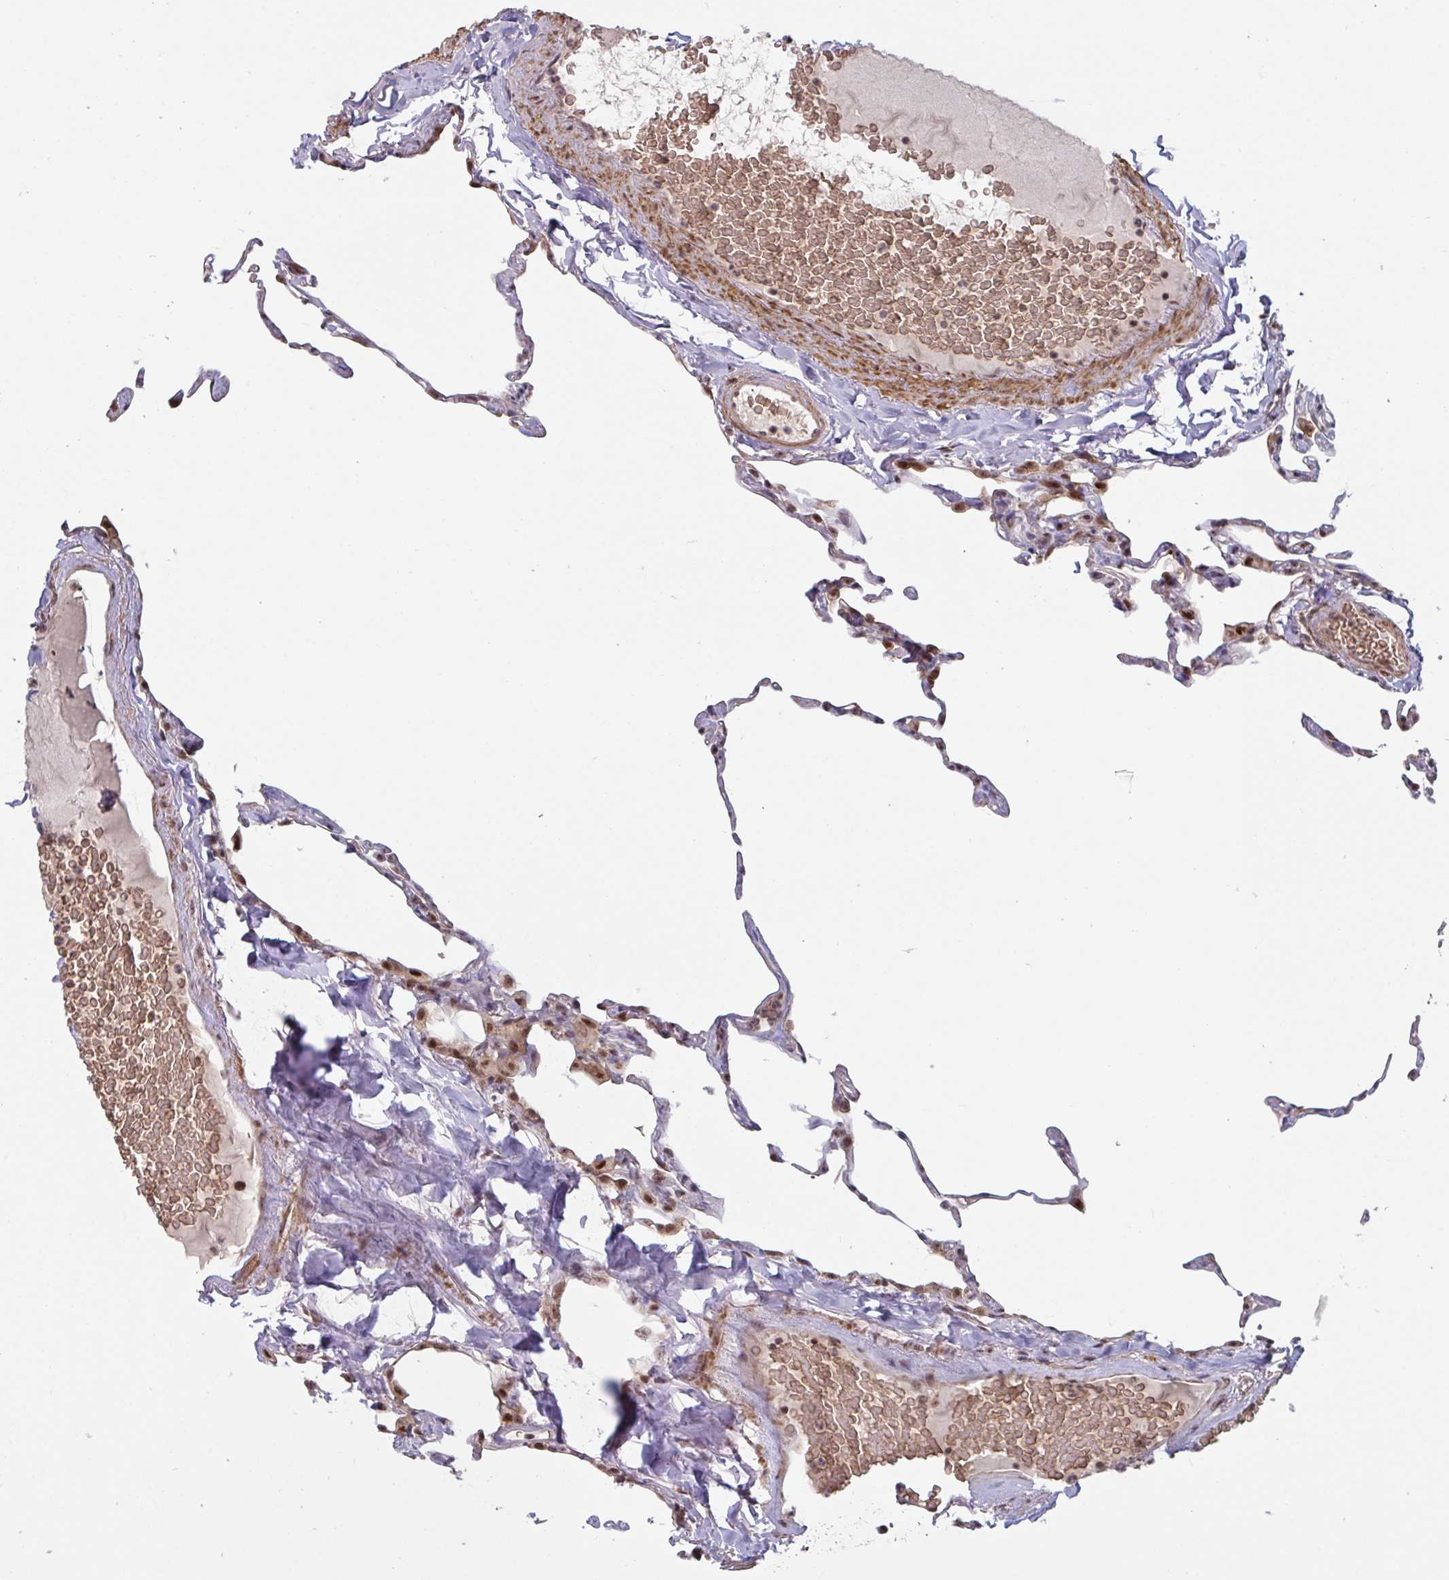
{"staining": {"intensity": "moderate", "quantity": "25%-75%", "location": "nuclear"}, "tissue": "lung", "cell_type": "Alveolar cells", "image_type": "normal", "snomed": [{"axis": "morphology", "description": "Normal tissue, NOS"}, {"axis": "topography", "description": "Lung"}], "caption": "Human lung stained with a brown dye shows moderate nuclear positive positivity in approximately 25%-75% of alveolar cells.", "gene": "NLRP13", "patient": {"sex": "male", "age": 65}}